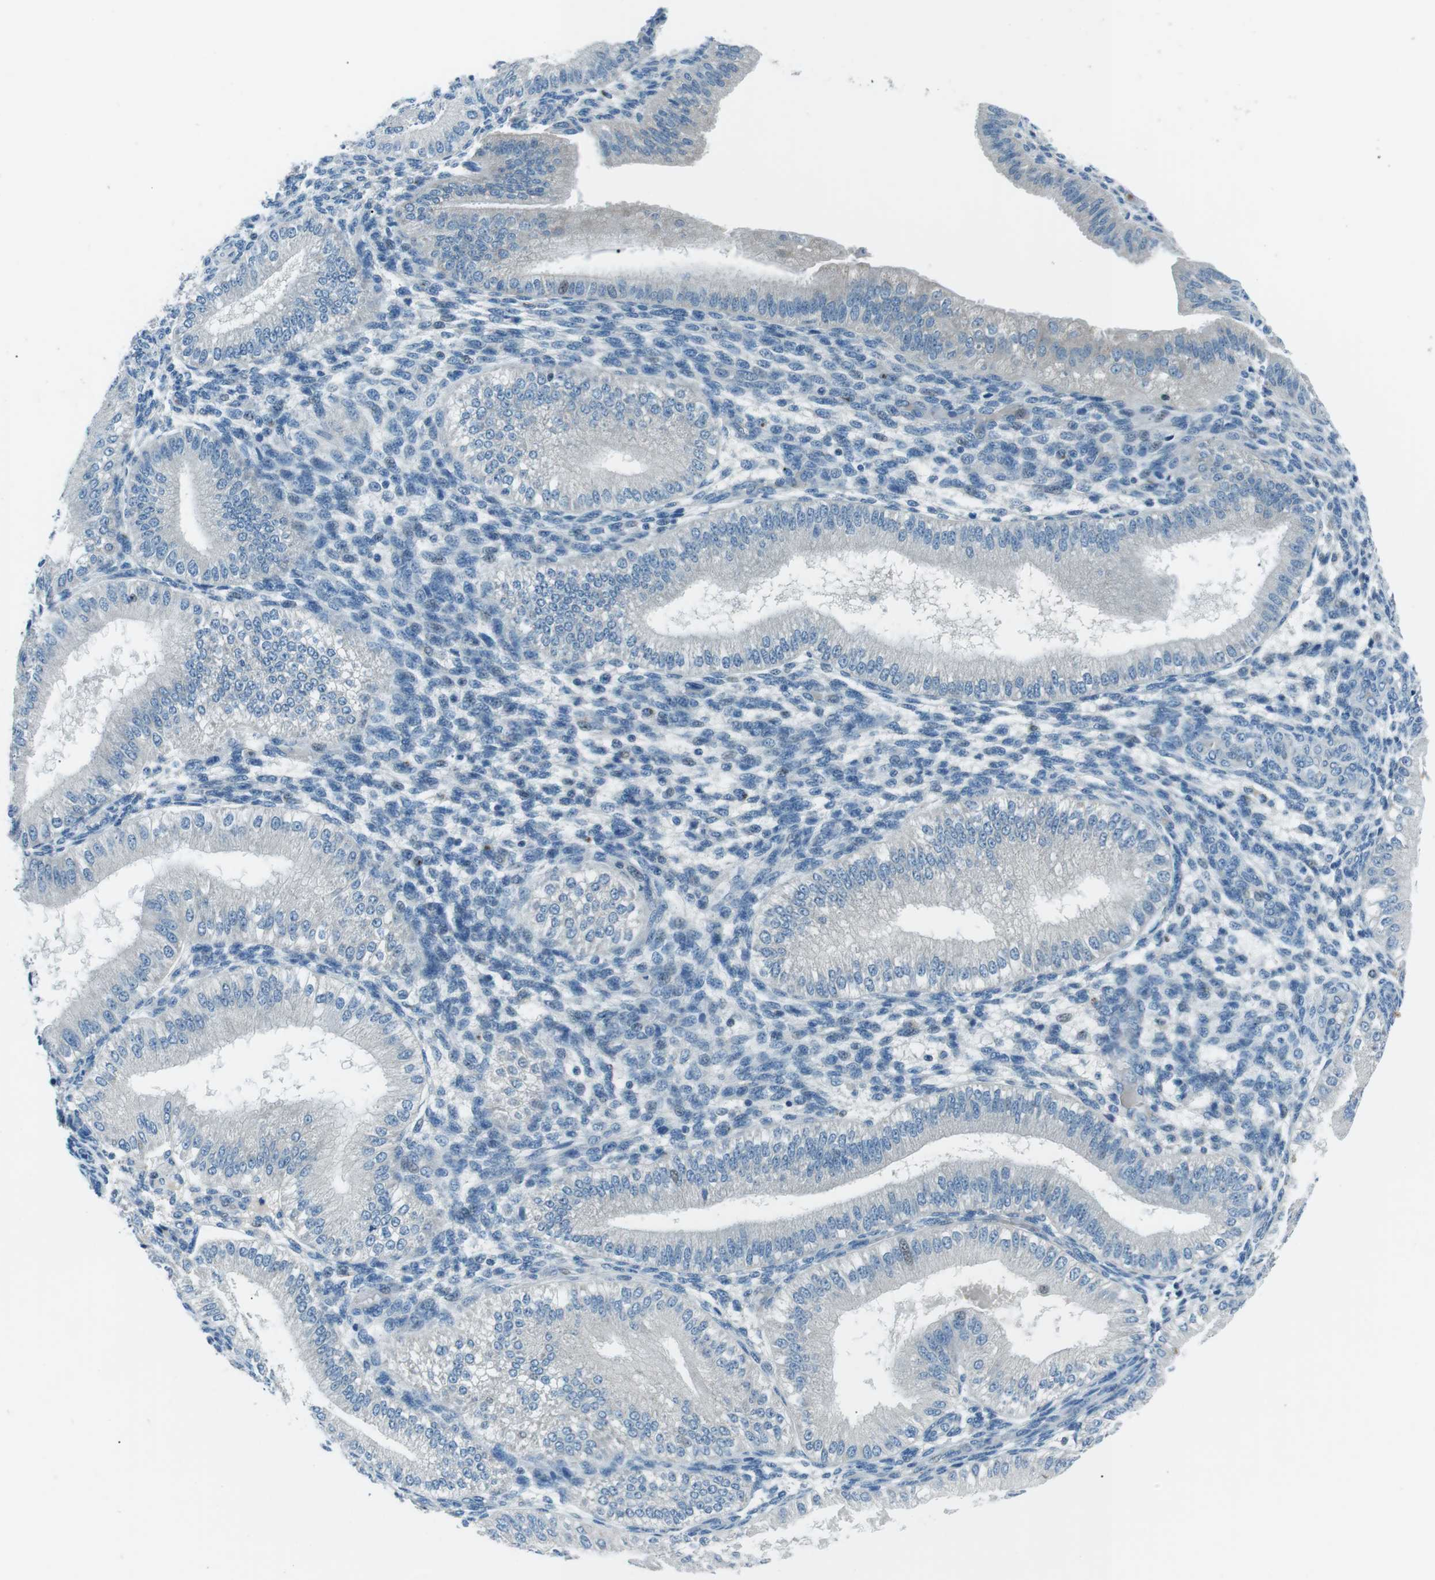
{"staining": {"intensity": "negative", "quantity": "none", "location": "none"}, "tissue": "endometrium", "cell_type": "Cells in endometrial stroma", "image_type": "normal", "snomed": [{"axis": "morphology", "description": "Normal tissue, NOS"}, {"axis": "topography", "description": "Endometrium"}], "caption": "Immunohistochemical staining of unremarkable human endometrium reveals no significant staining in cells in endometrial stroma. Nuclei are stained in blue.", "gene": "ST6GAL1", "patient": {"sex": "female", "age": 39}}